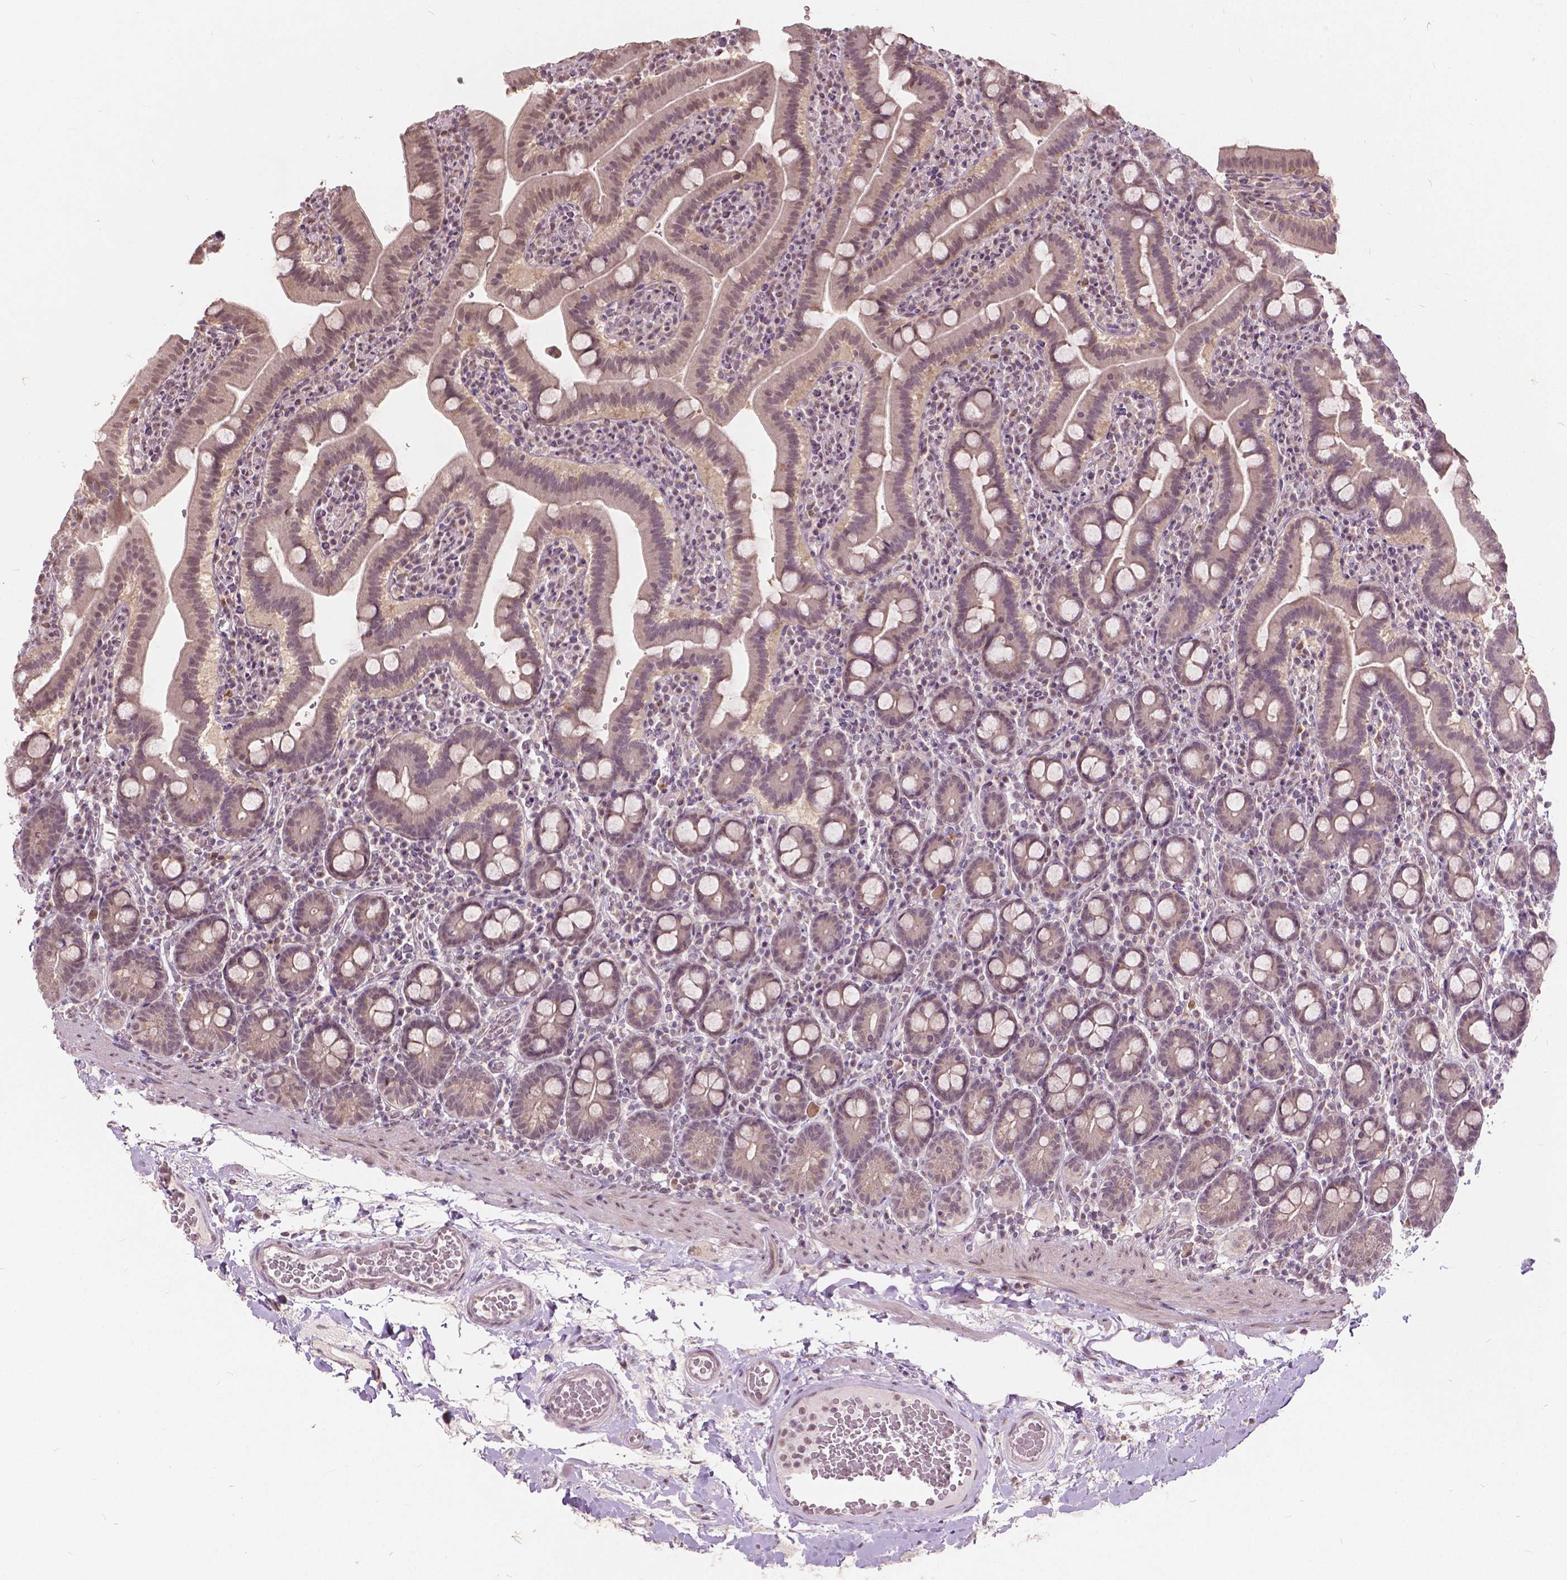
{"staining": {"intensity": "moderate", "quantity": ">75%", "location": "cytoplasmic/membranous,nuclear"}, "tissue": "small intestine", "cell_type": "Glandular cells", "image_type": "normal", "snomed": [{"axis": "morphology", "description": "Normal tissue, NOS"}, {"axis": "topography", "description": "Small intestine"}], "caption": "Immunohistochemical staining of unremarkable human small intestine reveals >75% levels of moderate cytoplasmic/membranous,nuclear protein expression in approximately >75% of glandular cells.", "gene": "HOXA10", "patient": {"sex": "male", "age": 26}}